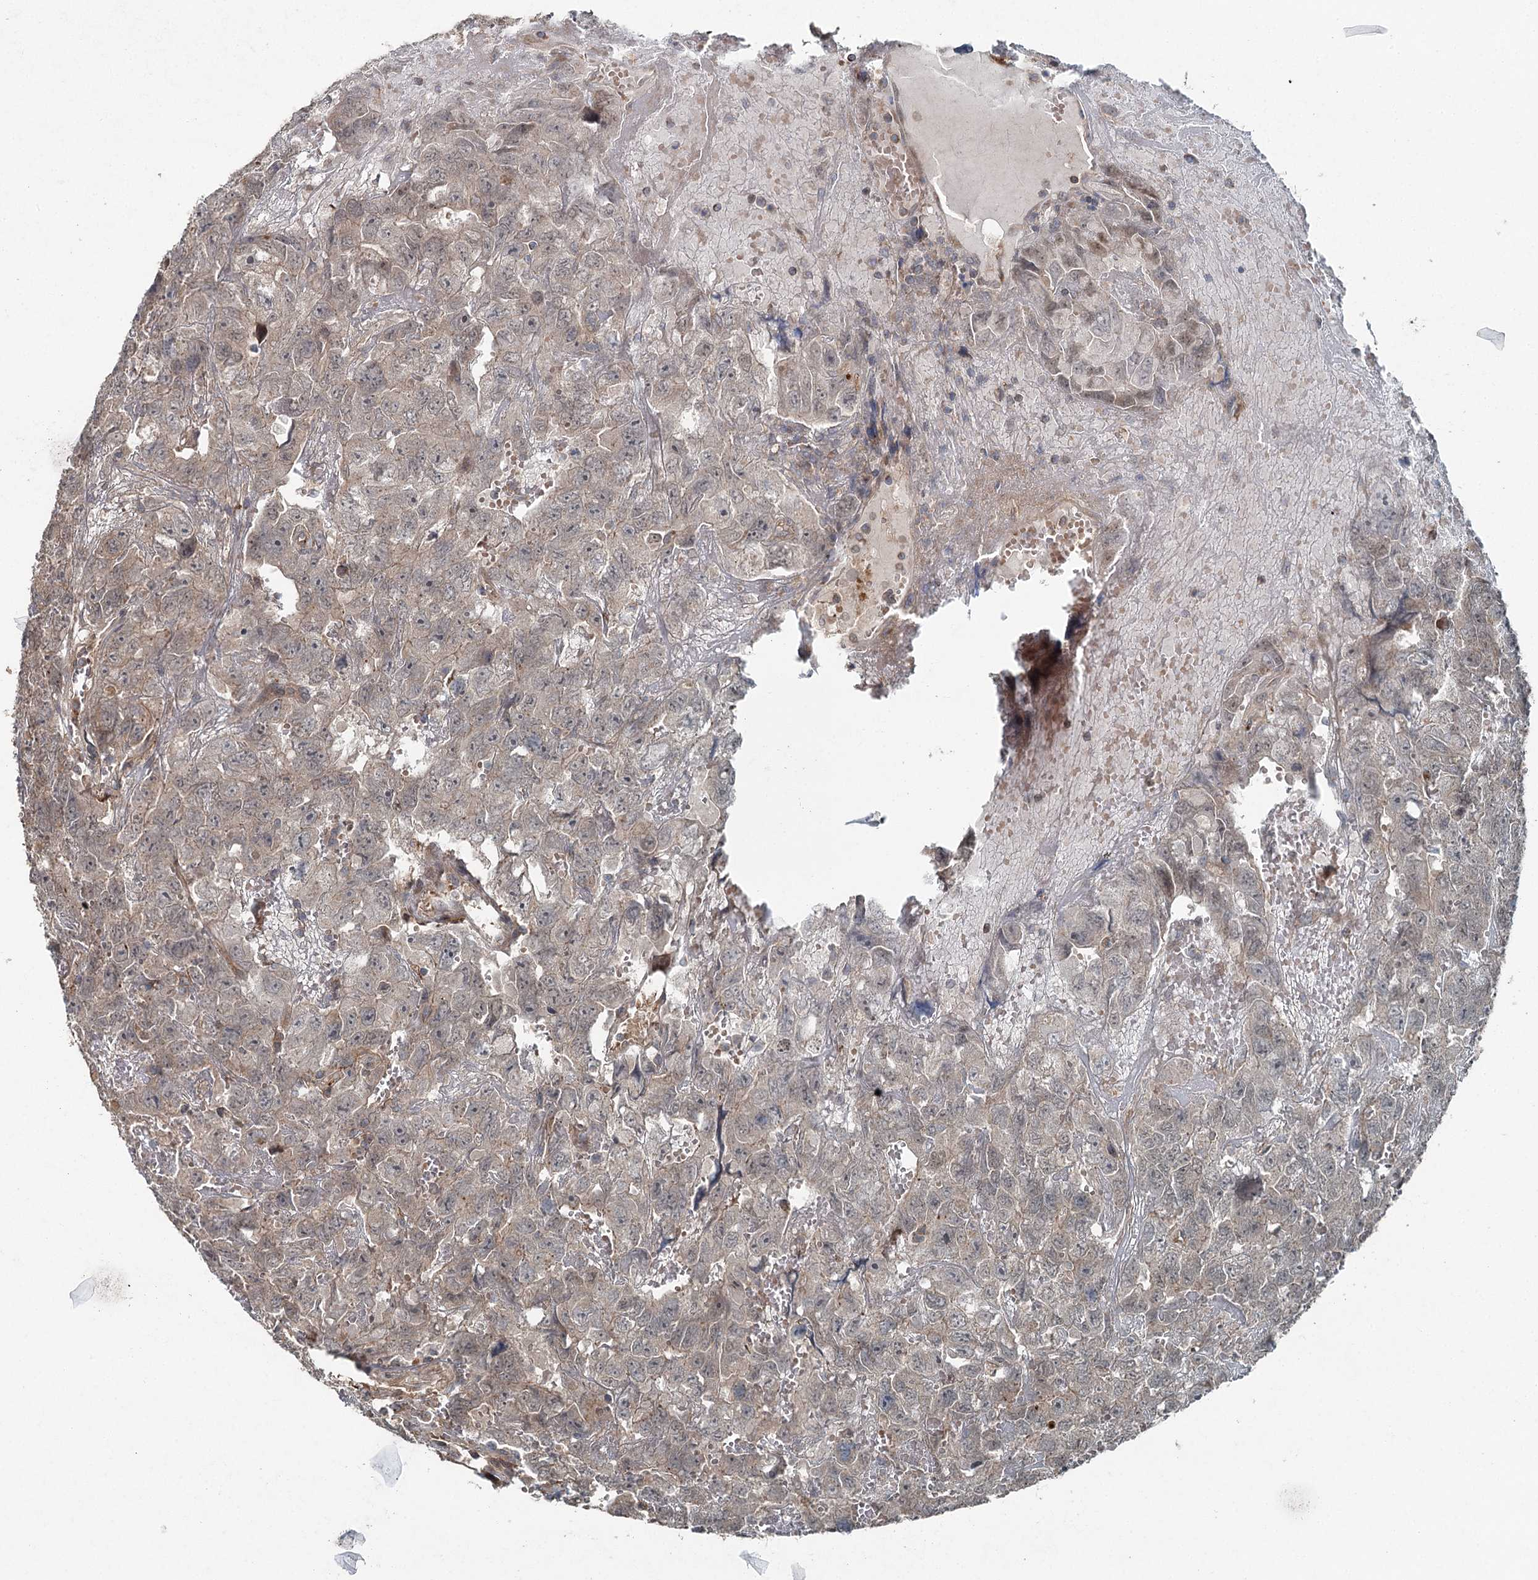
{"staining": {"intensity": "weak", "quantity": "25%-75%", "location": "cytoplasmic/membranous"}, "tissue": "testis cancer", "cell_type": "Tumor cells", "image_type": "cancer", "snomed": [{"axis": "morphology", "description": "Carcinoma, Embryonal, NOS"}, {"axis": "topography", "description": "Testis"}], "caption": "Tumor cells demonstrate low levels of weak cytoplasmic/membranous staining in about 25%-75% of cells in human embryonal carcinoma (testis).", "gene": "SKIC3", "patient": {"sex": "male", "age": 45}}